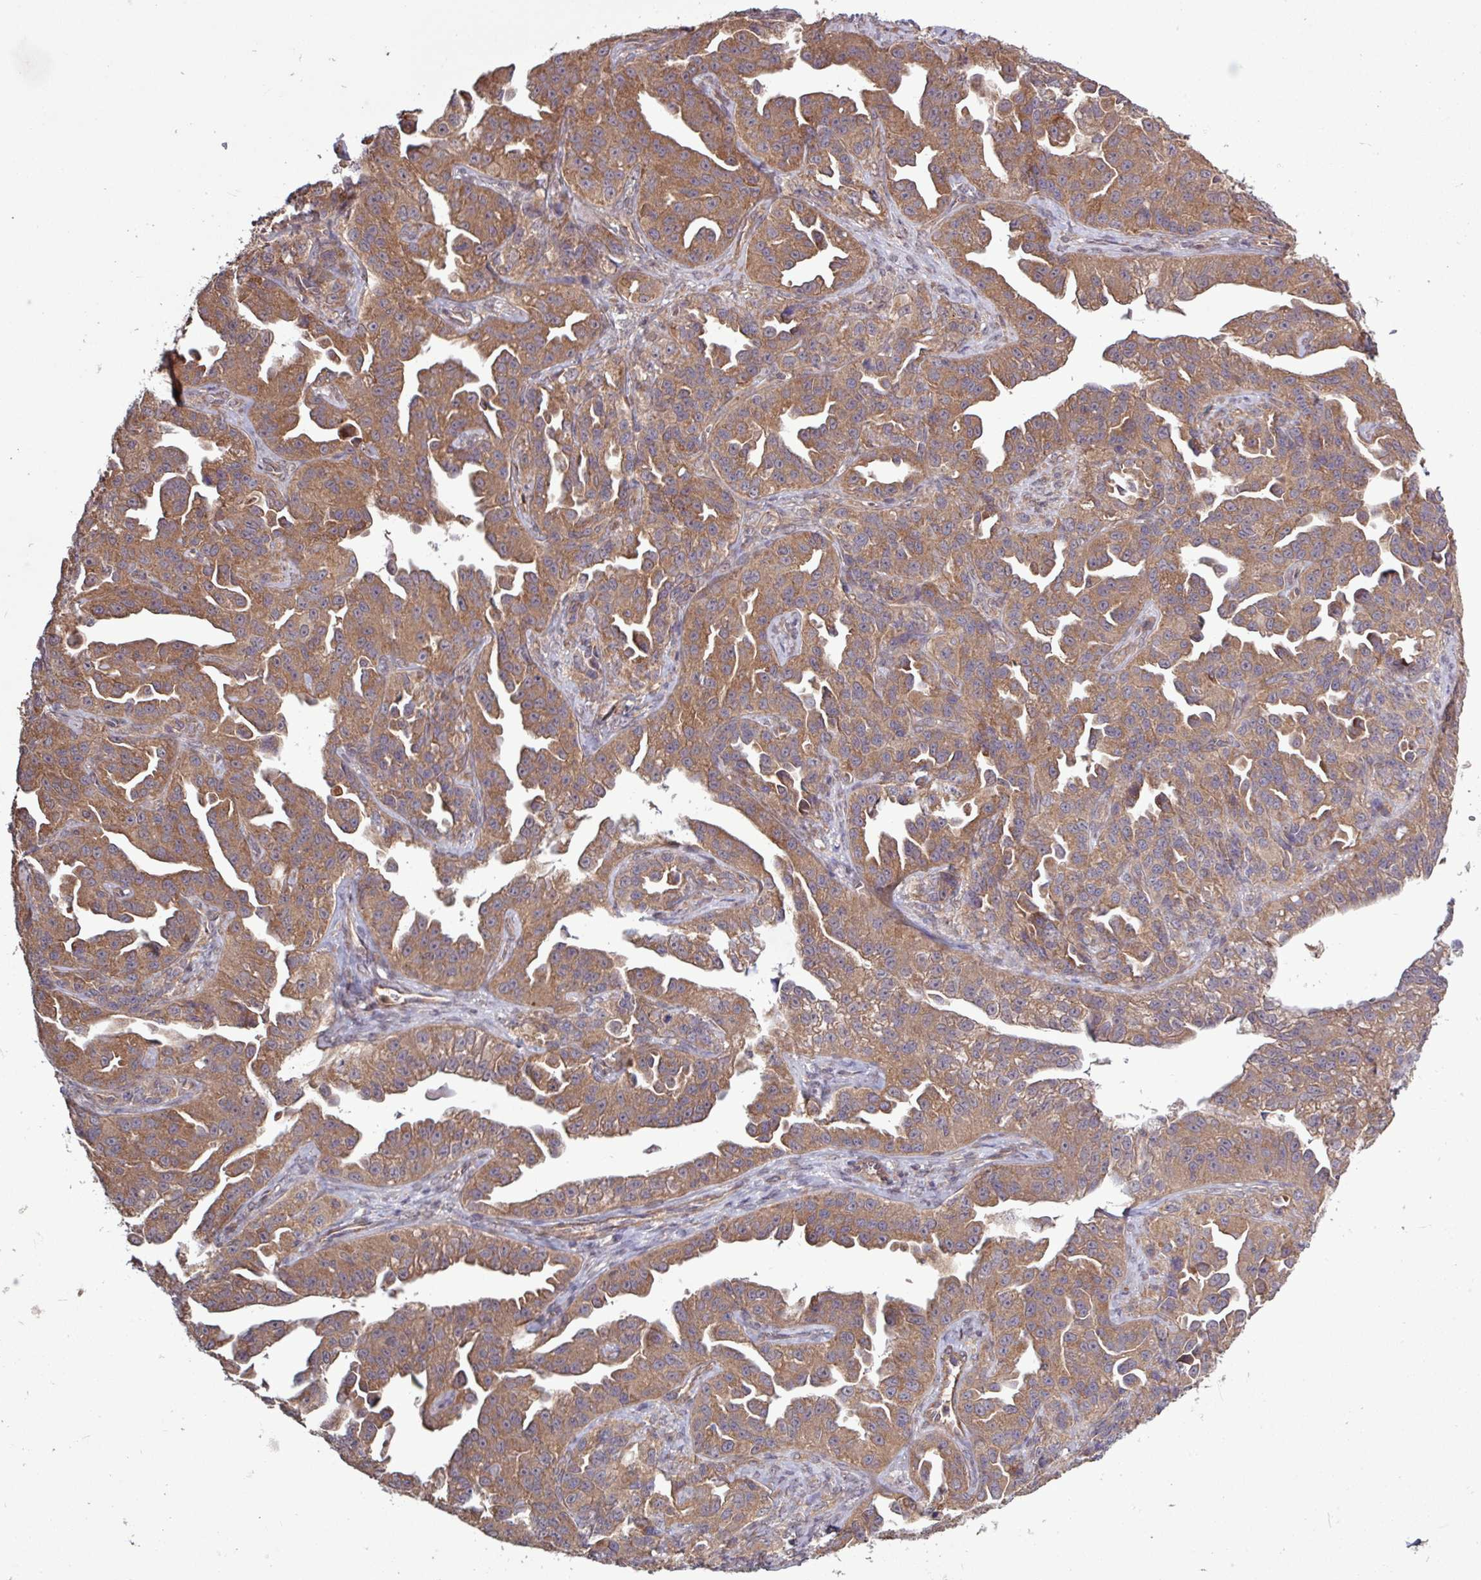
{"staining": {"intensity": "moderate", "quantity": ">75%", "location": "cytoplasmic/membranous"}, "tissue": "ovarian cancer", "cell_type": "Tumor cells", "image_type": "cancer", "snomed": [{"axis": "morphology", "description": "Cystadenocarcinoma, serous, NOS"}, {"axis": "topography", "description": "Ovary"}], "caption": "Ovarian cancer stained with a protein marker displays moderate staining in tumor cells.", "gene": "TRABD2A", "patient": {"sex": "female", "age": 75}}